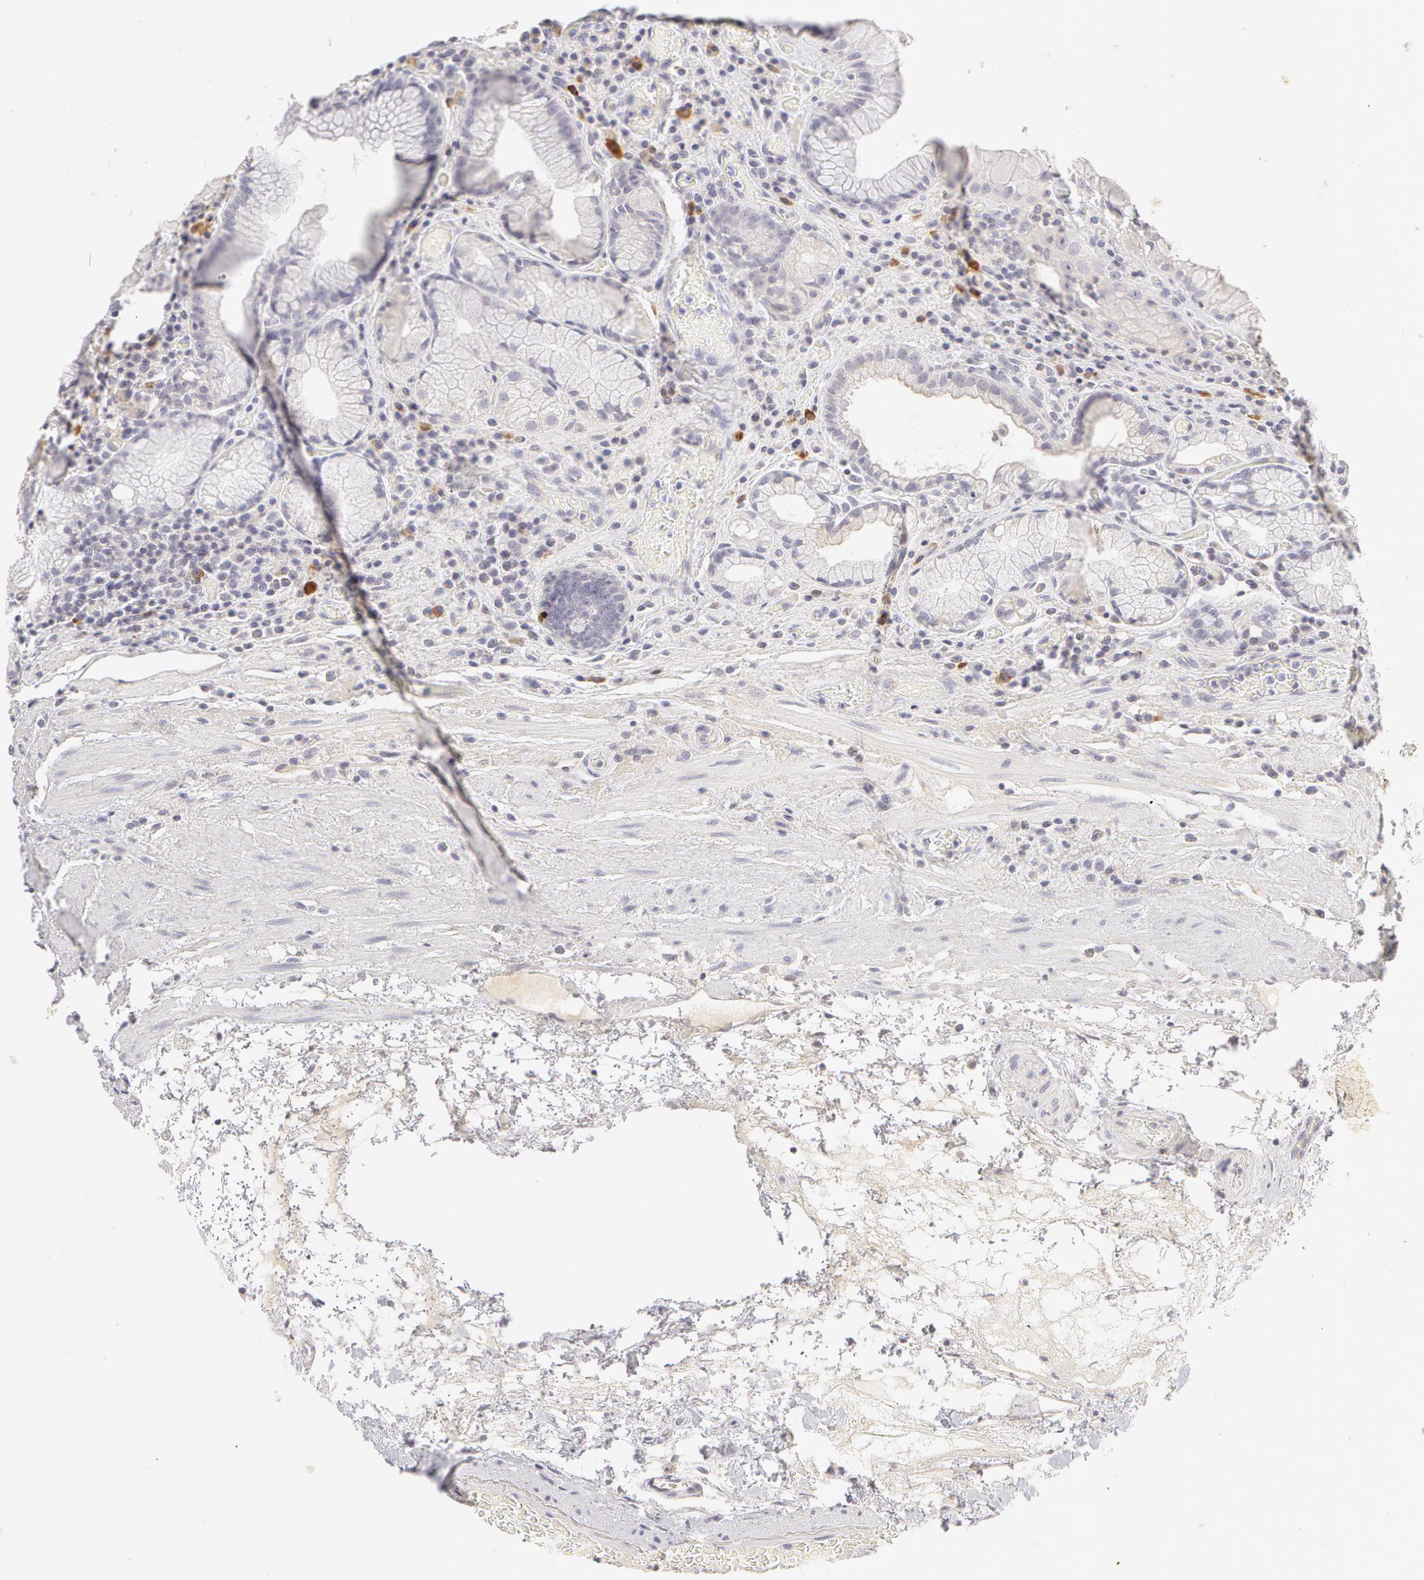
{"staining": {"intensity": "negative", "quantity": "none", "location": "none"}, "tissue": "stomach", "cell_type": "Glandular cells", "image_type": "normal", "snomed": [{"axis": "morphology", "description": "Normal tissue, NOS"}, {"axis": "topography", "description": "Stomach, lower"}, {"axis": "topography", "description": "Duodenum"}], "caption": "Glandular cells show no significant staining in unremarkable stomach. Nuclei are stained in blue.", "gene": "ABCB1", "patient": {"sex": "male", "age": 84}}